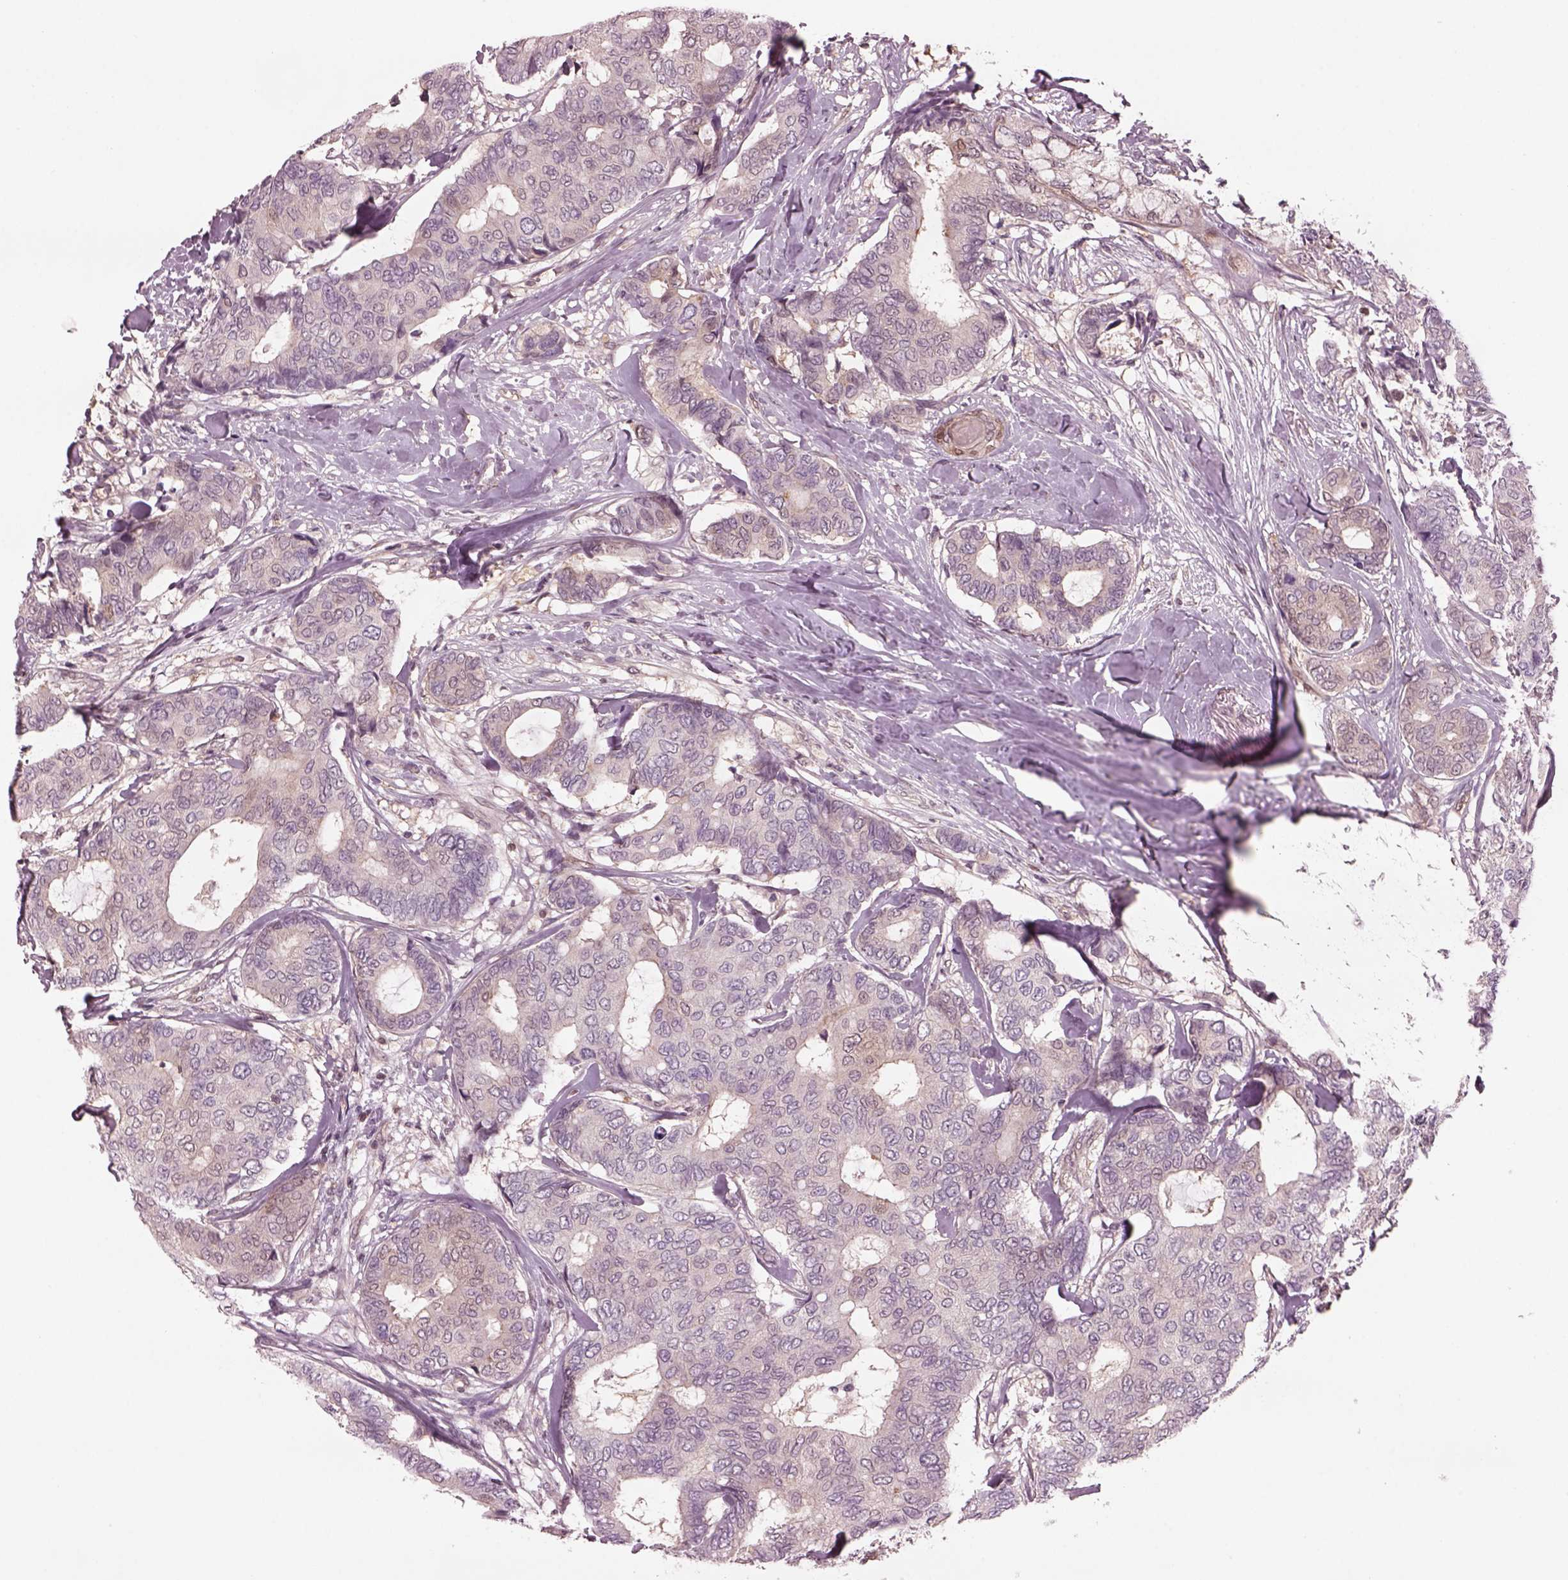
{"staining": {"intensity": "negative", "quantity": "none", "location": "none"}, "tissue": "breast cancer", "cell_type": "Tumor cells", "image_type": "cancer", "snomed": [{"axis": "morphology", "description": "Duct carcinoma"}, {"axis": "topography", "description": "Breast"}], "caption": "Infiltrating ductal carcinoma (breast) was stained to show a protein in brown. There is no significant expression in tumor cells.", "gene": "SRI", "patient": {"sex": "female", "age": 75}}